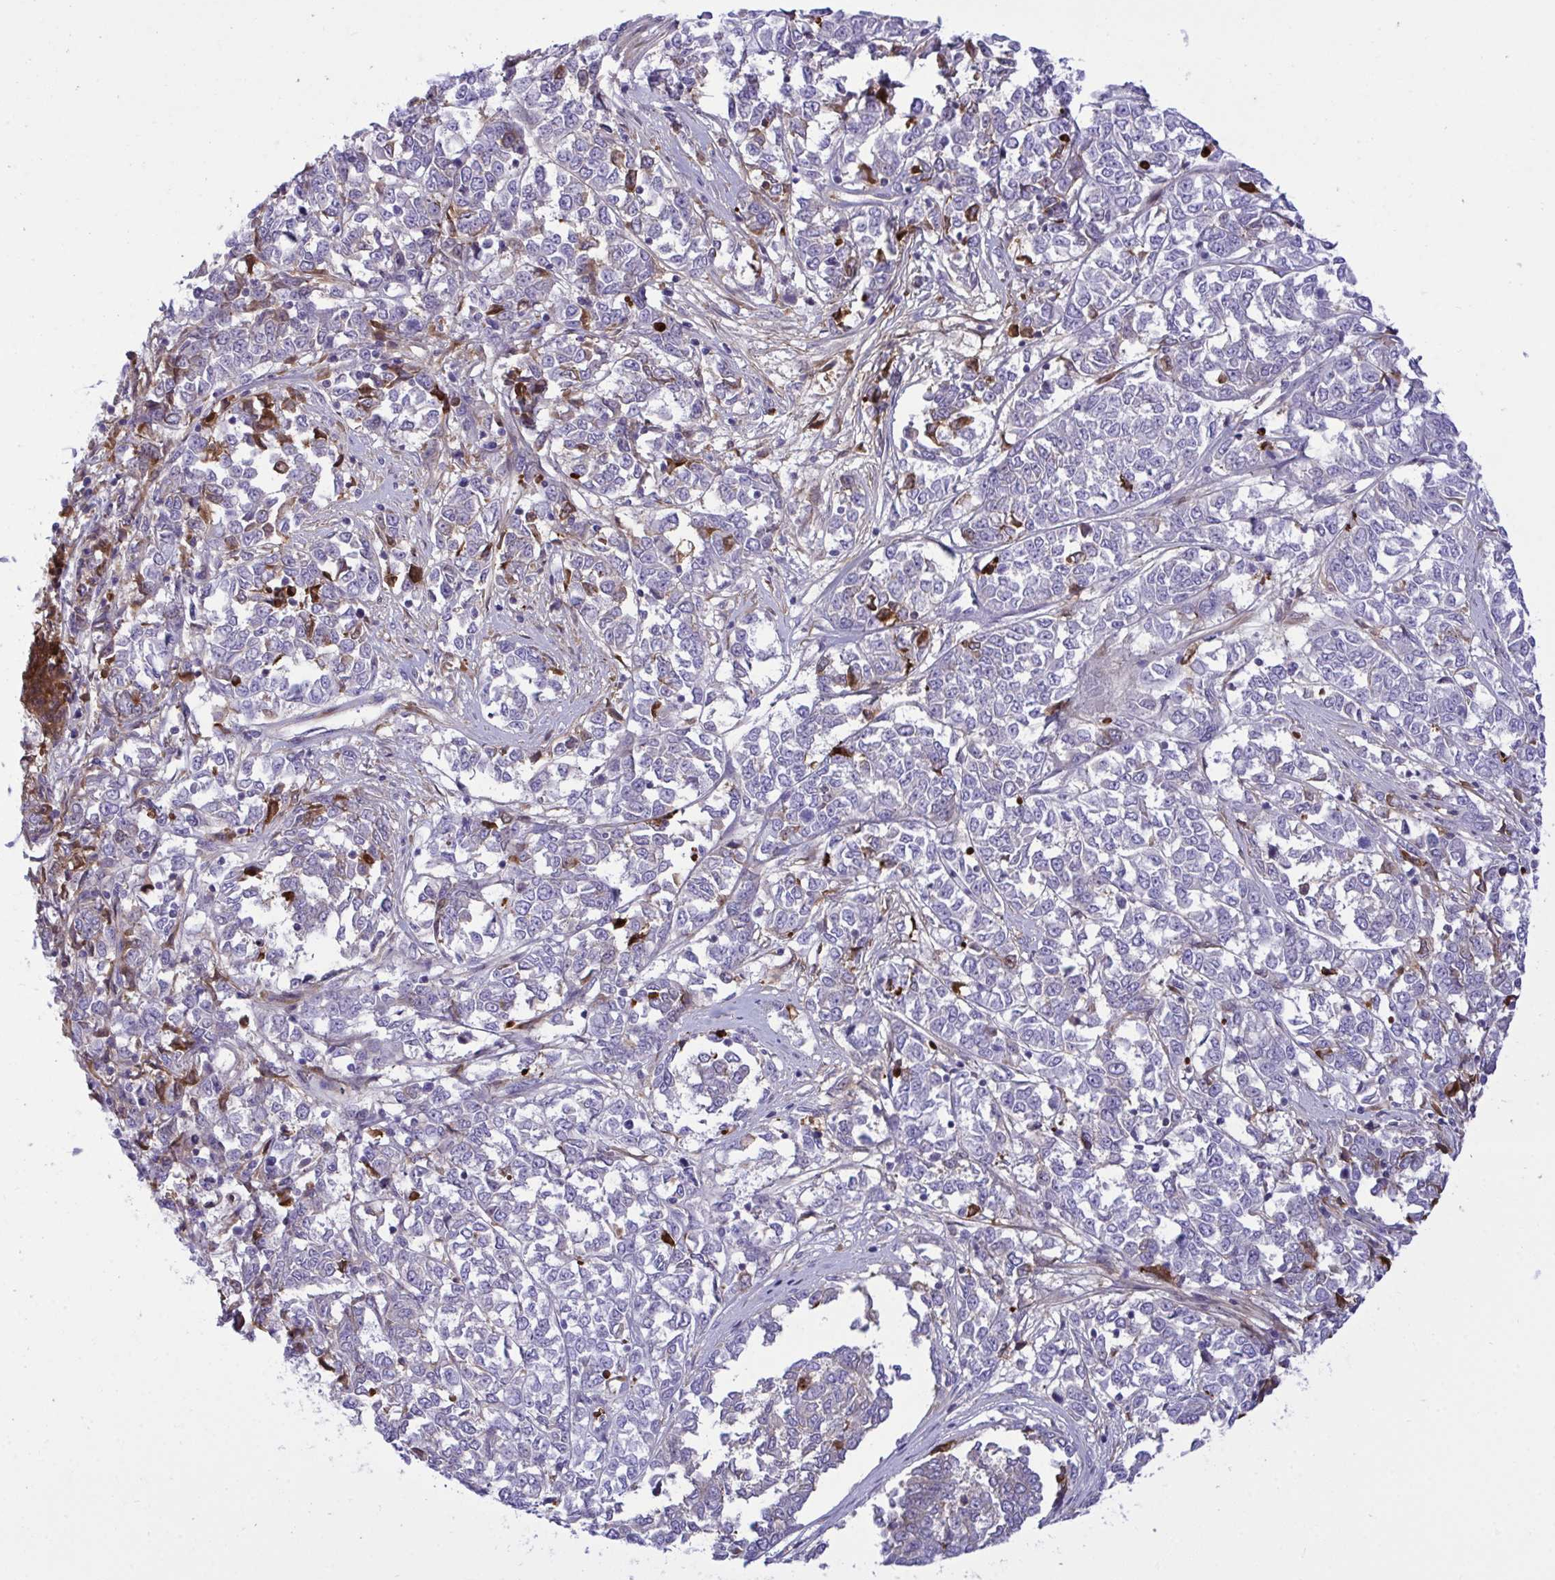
{"staining": {"intensity": "weak", "quantity": "25%-75%", "location": "cytoplasmic/membranous"}, "tissue": "melanoma", "cell_type": "Tumor cells", "image_type": "cancer", "snomed": [{"axis": "morphology", "description": "Malignant melanoma, NOS"}, {"axis": "topography", "description": "Skin"}], "caption": "Immunohistochemical staining of malignant melanoma displays low levels of weak cytoplasmic/membranous protein positivity in approximately 25%-75% of tumor cells. The staining was performed using DAB to visualize the protein expression in brown, while the nuclei were stained in blue with hematoxylin (Magnification: 20x).", "gene": "F2", "patient": {"sex": "female", "age": 72}}